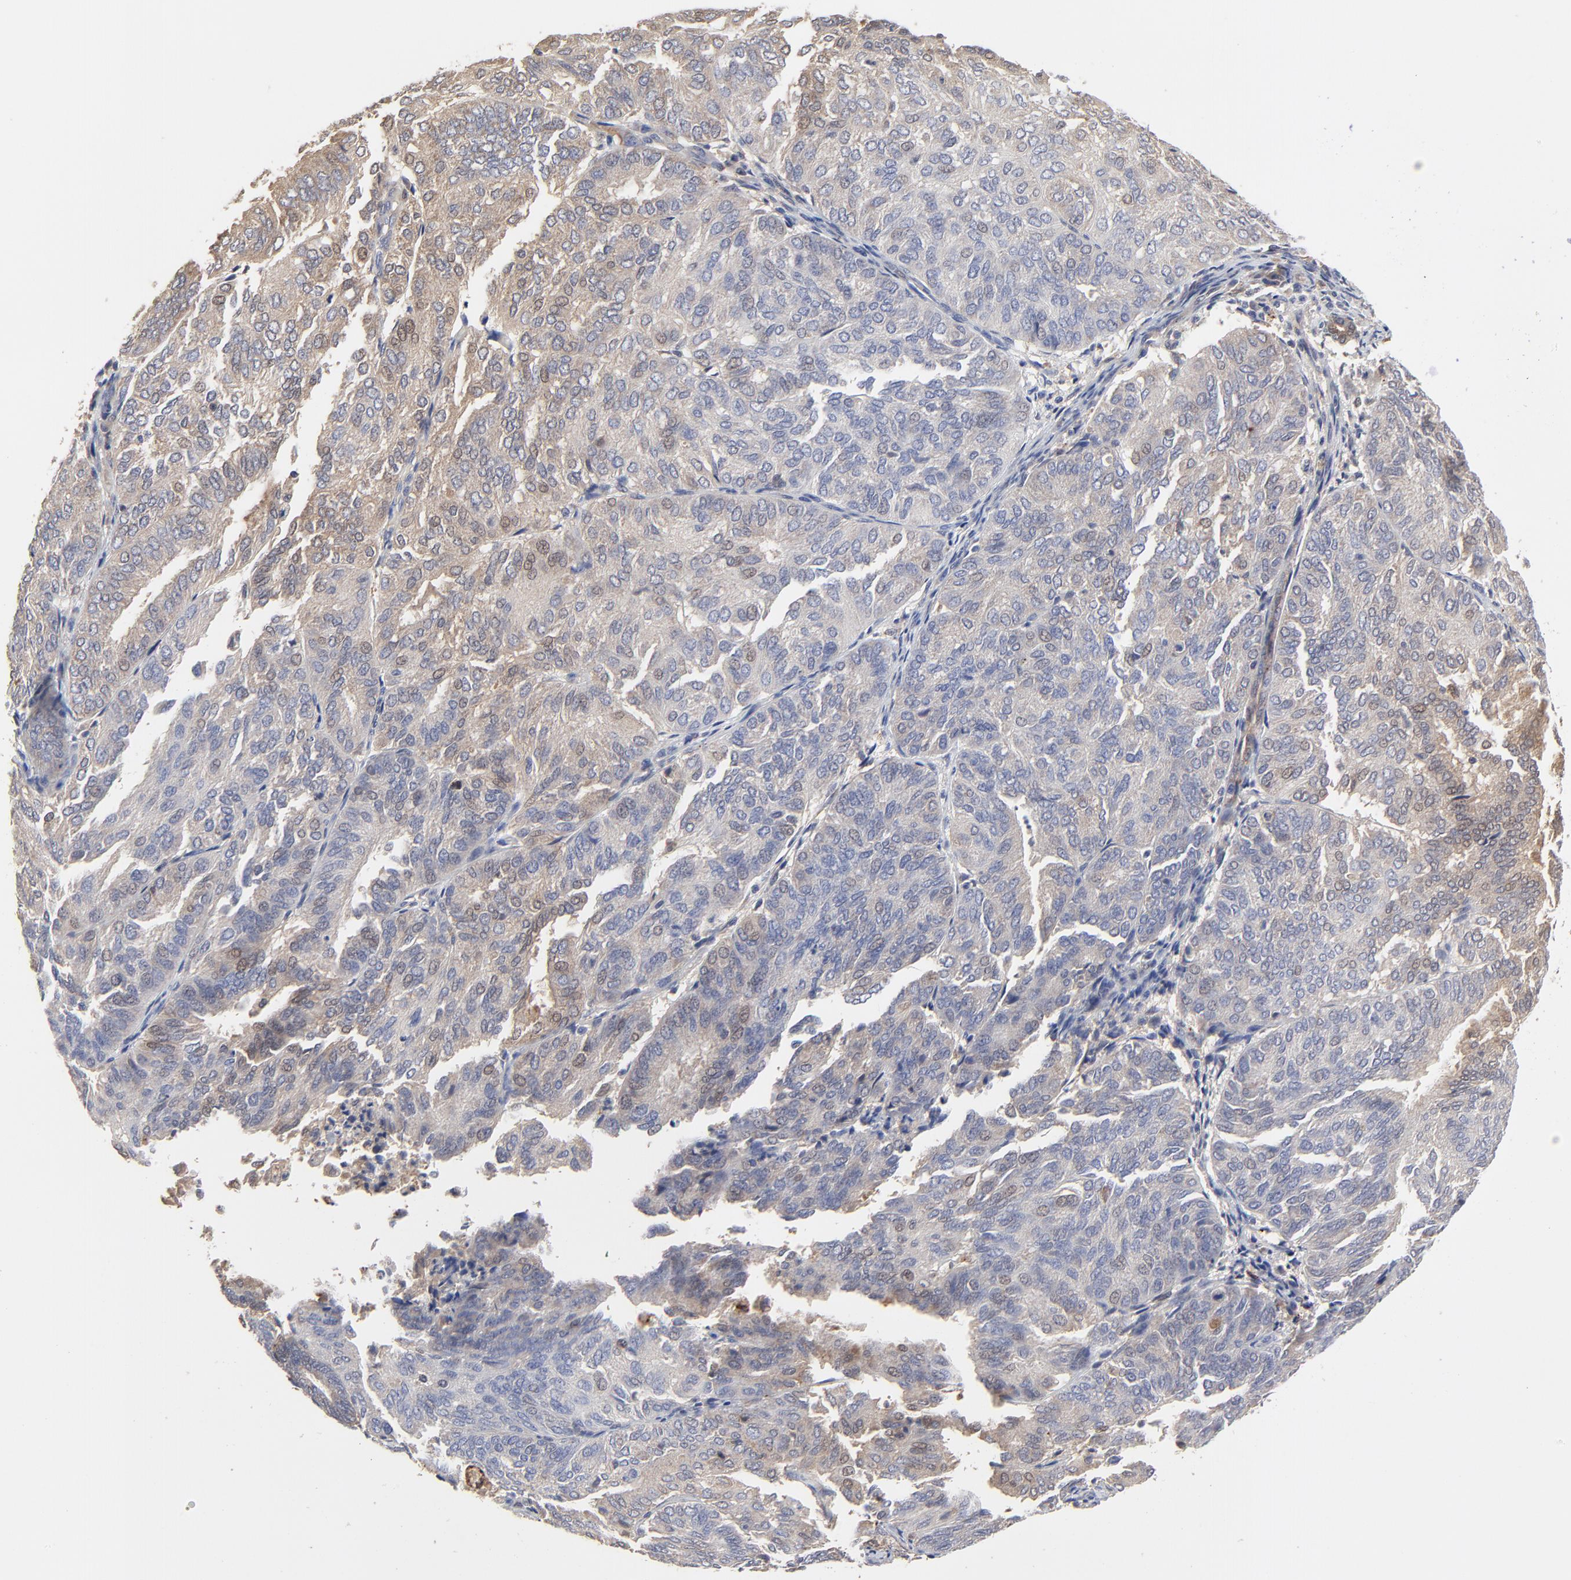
{"staining": {"intensity": "weak", "quantity": ">75%", "location": "cytoplasmic/membranous"}, "tissue": "endometrial cancer", "cell_type": "Tumor cells", "image_type": "cancer", "snomed": [{"axis": "morphology", "description": "Adenocarcinoma, NOS"}, {"axis": "topography", "description": "Endometrium"}], "caption": "Protein staining of endometrial adenocarcinoma tissue demonstrates weak cytoplasmic/membranous staining in about >75% of tumor cells.", "gene": "LGALS3", "patient": {"sex": "female", "age": 59}}